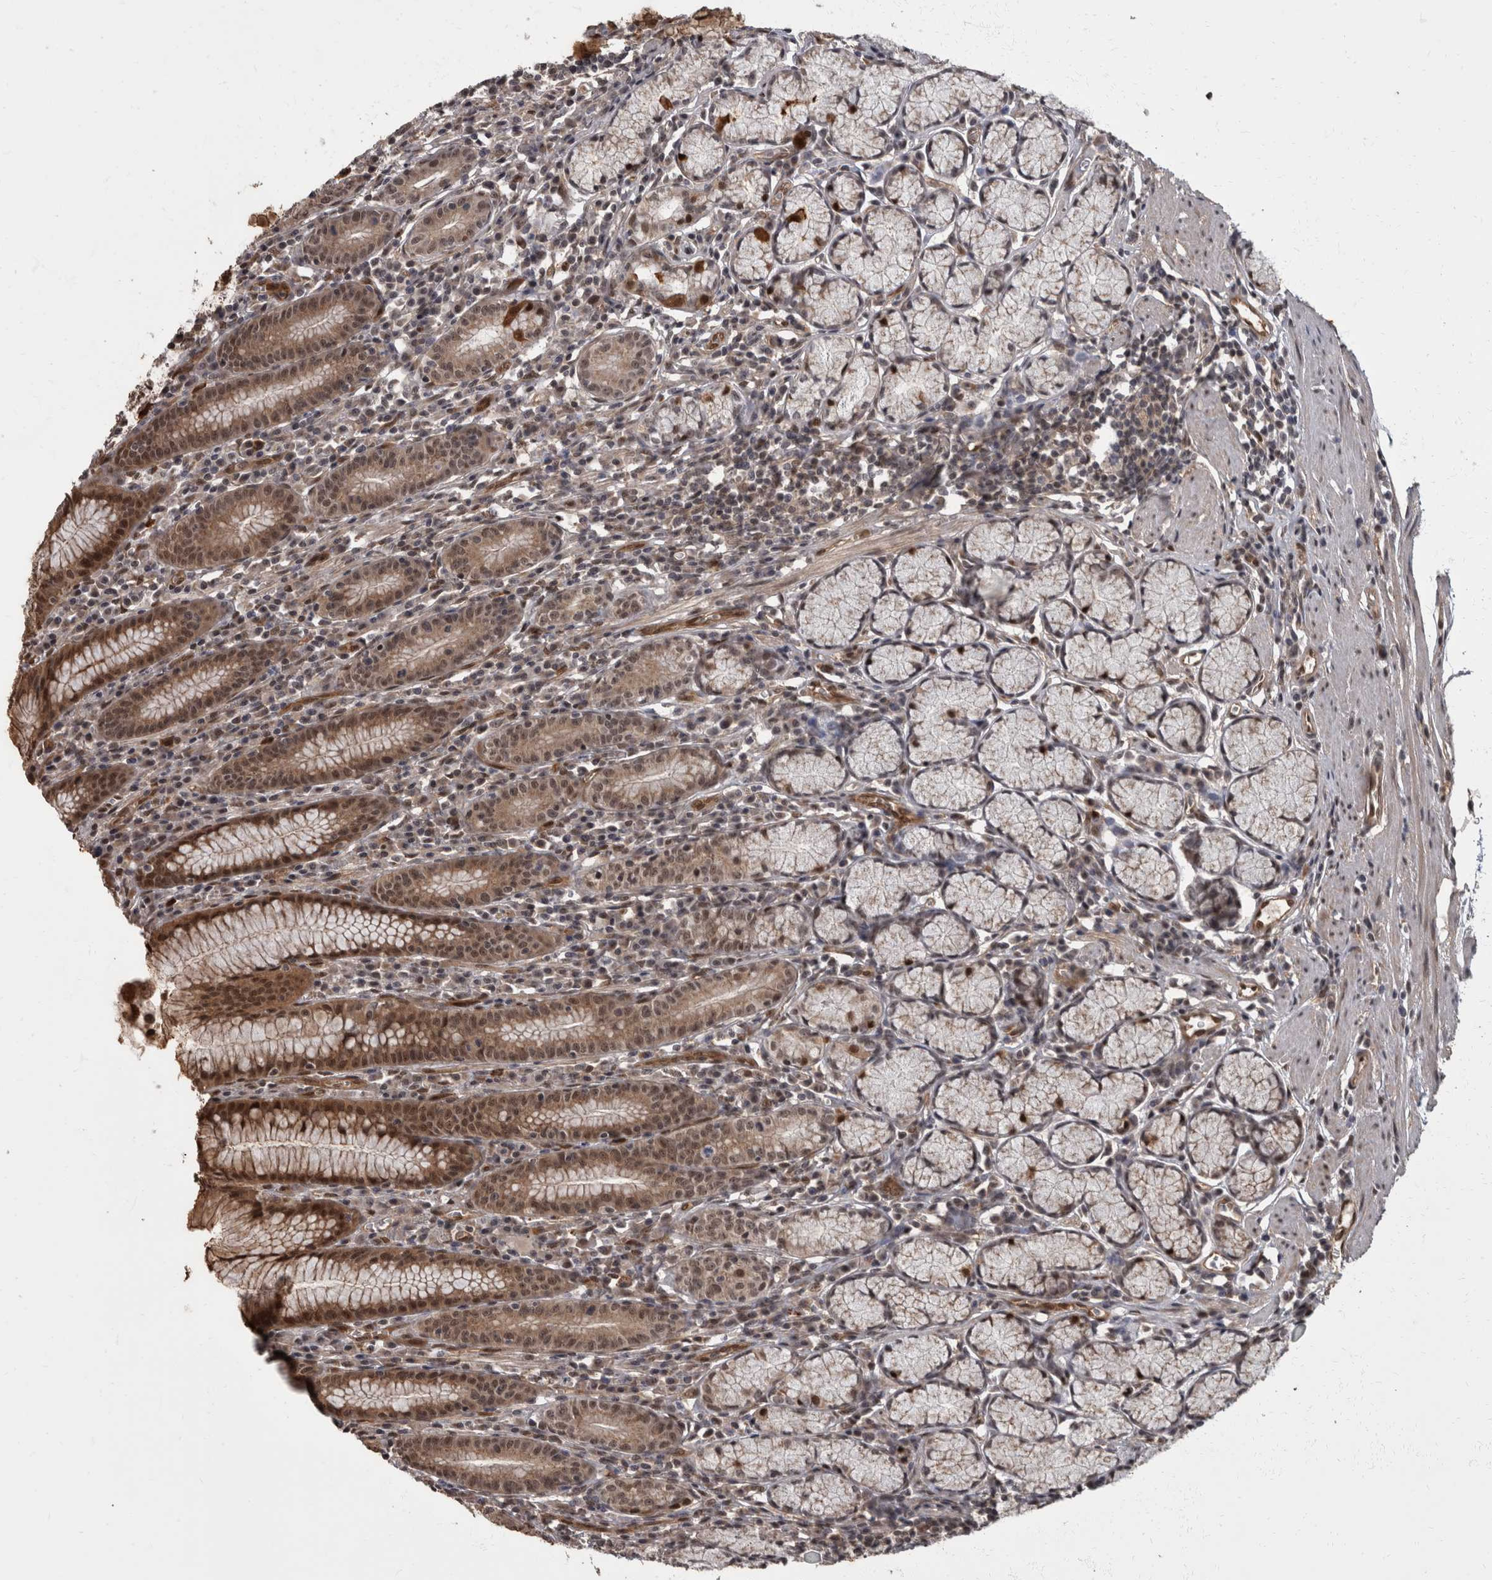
{"staining": {"intensity": "moderate", "quantity": ">75%", "location": "cytoplasmic/membranous,nuclear"}, "tissue": "stomach", "cell_type": "Glandular cells", "image_type": "normal", "snomed": [{"axis": "morphology", "description": "Normal tissue, NOS"}, {"axis": "topography", "description": "Stomach"}], "caption": "Stomach stained for a protein demonstrates moderate cytoplasmic/membranous,nuclear positivity in glandular cells. (Stains: DAB in brown, nuclei in blue, Microscopy: brightfield microscopy at high magnification).", "gene": "AKT3", "patient": {"sex": "male", "age": 55}}